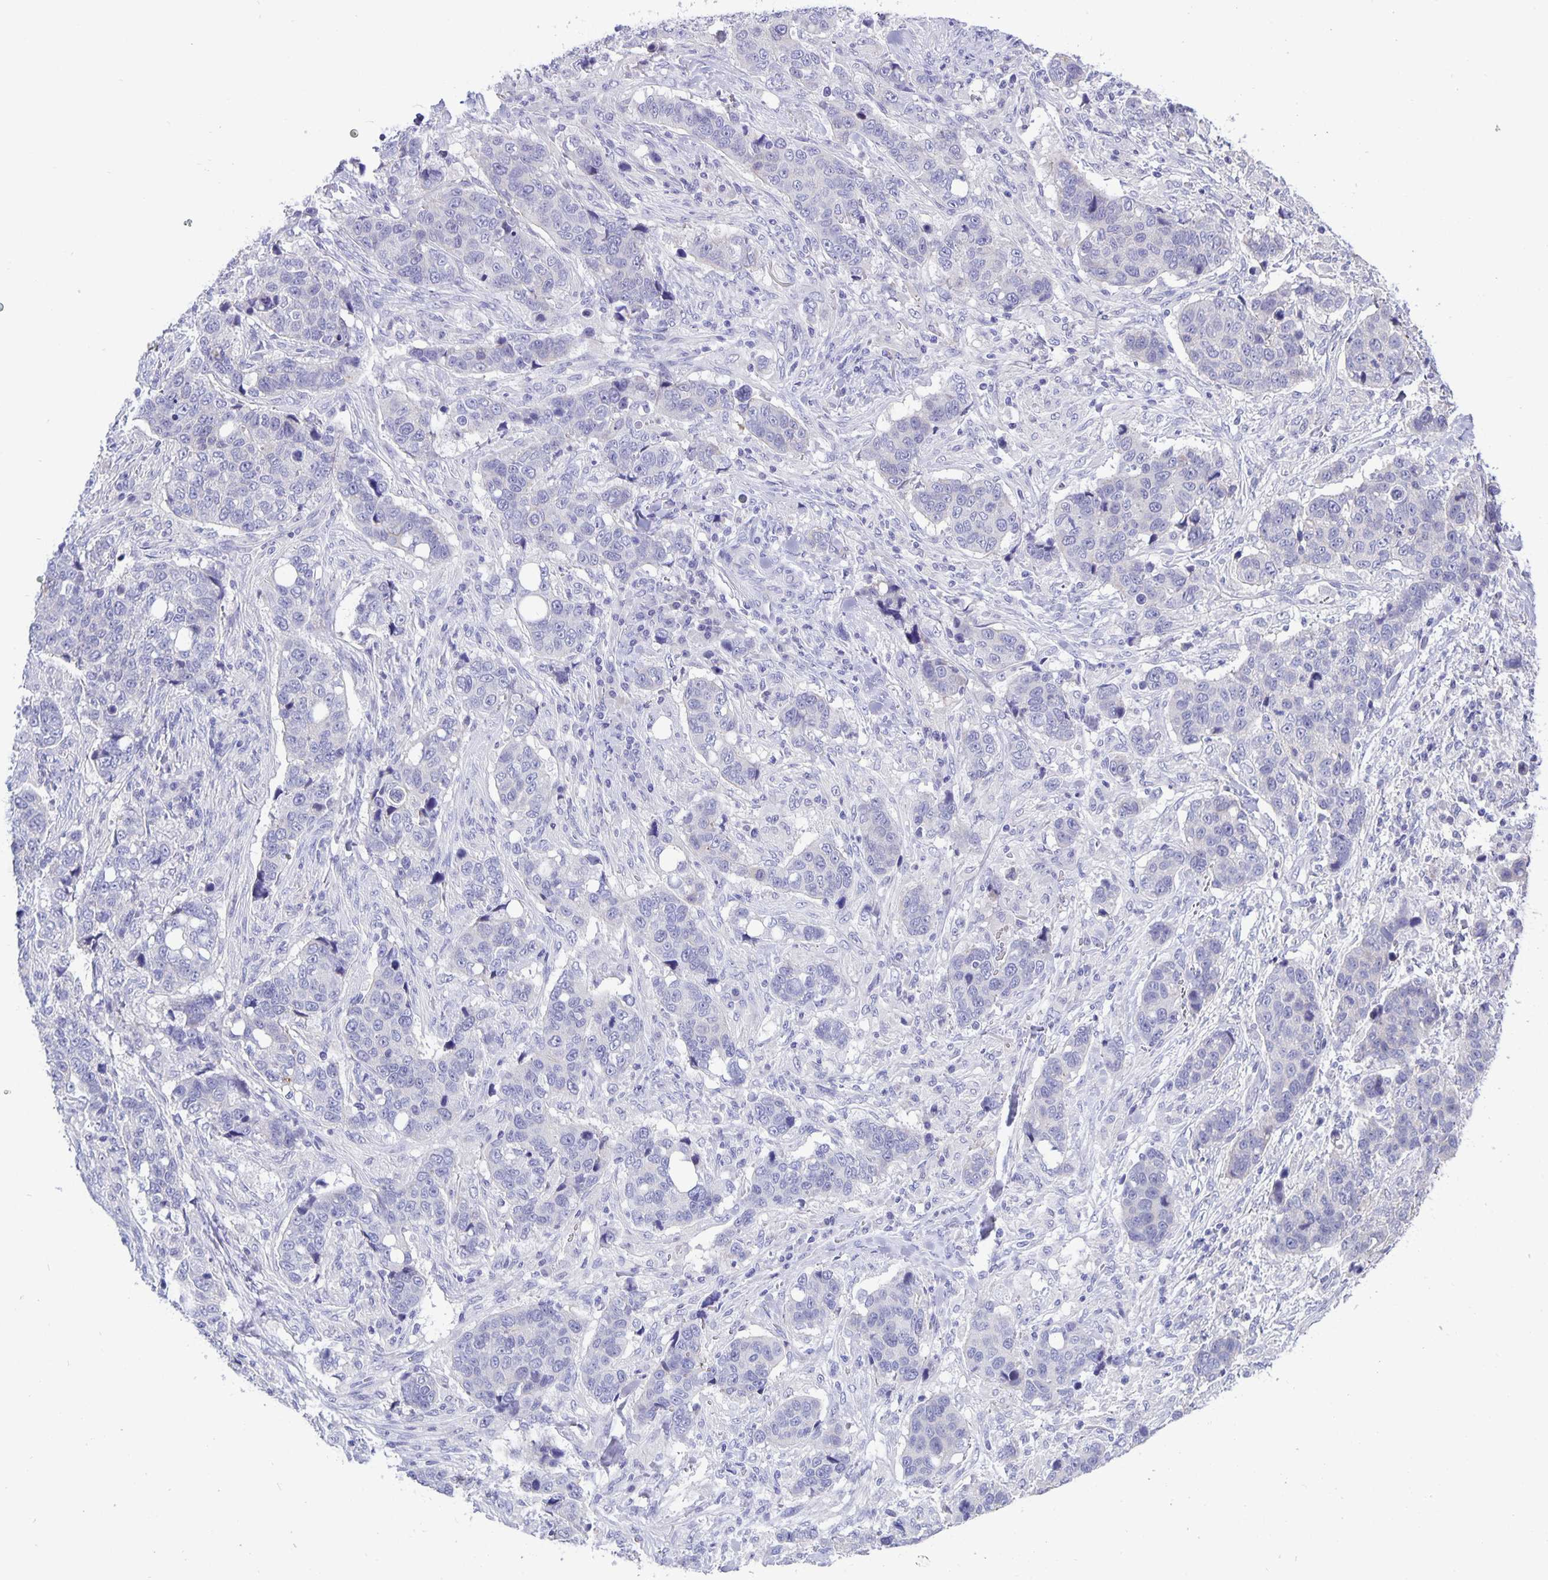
{"staining": {"intensity": "negative", "quantity": "none", "location": "none"}, "tissue": "lung cancer", "cell_type": "Tumor cells", "image_type": "cancer", "snomed": [{"axis": "morphology", "description": "Squamous cell carcinoma, NOS"}, {"axis": "topography", "description": "Lymph node"}, {"axis": "topography", "description": "Lung"}], "caption": "DAB (3,3'-diaminobenzidine) immunohistochemical staining of human lung cancer (squamous cell carcinoma) demonstrates no significant positivity in tumor cells. (DAB (3,3'-diaminobenzidine) immunohistochemistry (IHC), high magnification).", "gene": "ERMN", "patient": {"sex": "male", "age": 61}}